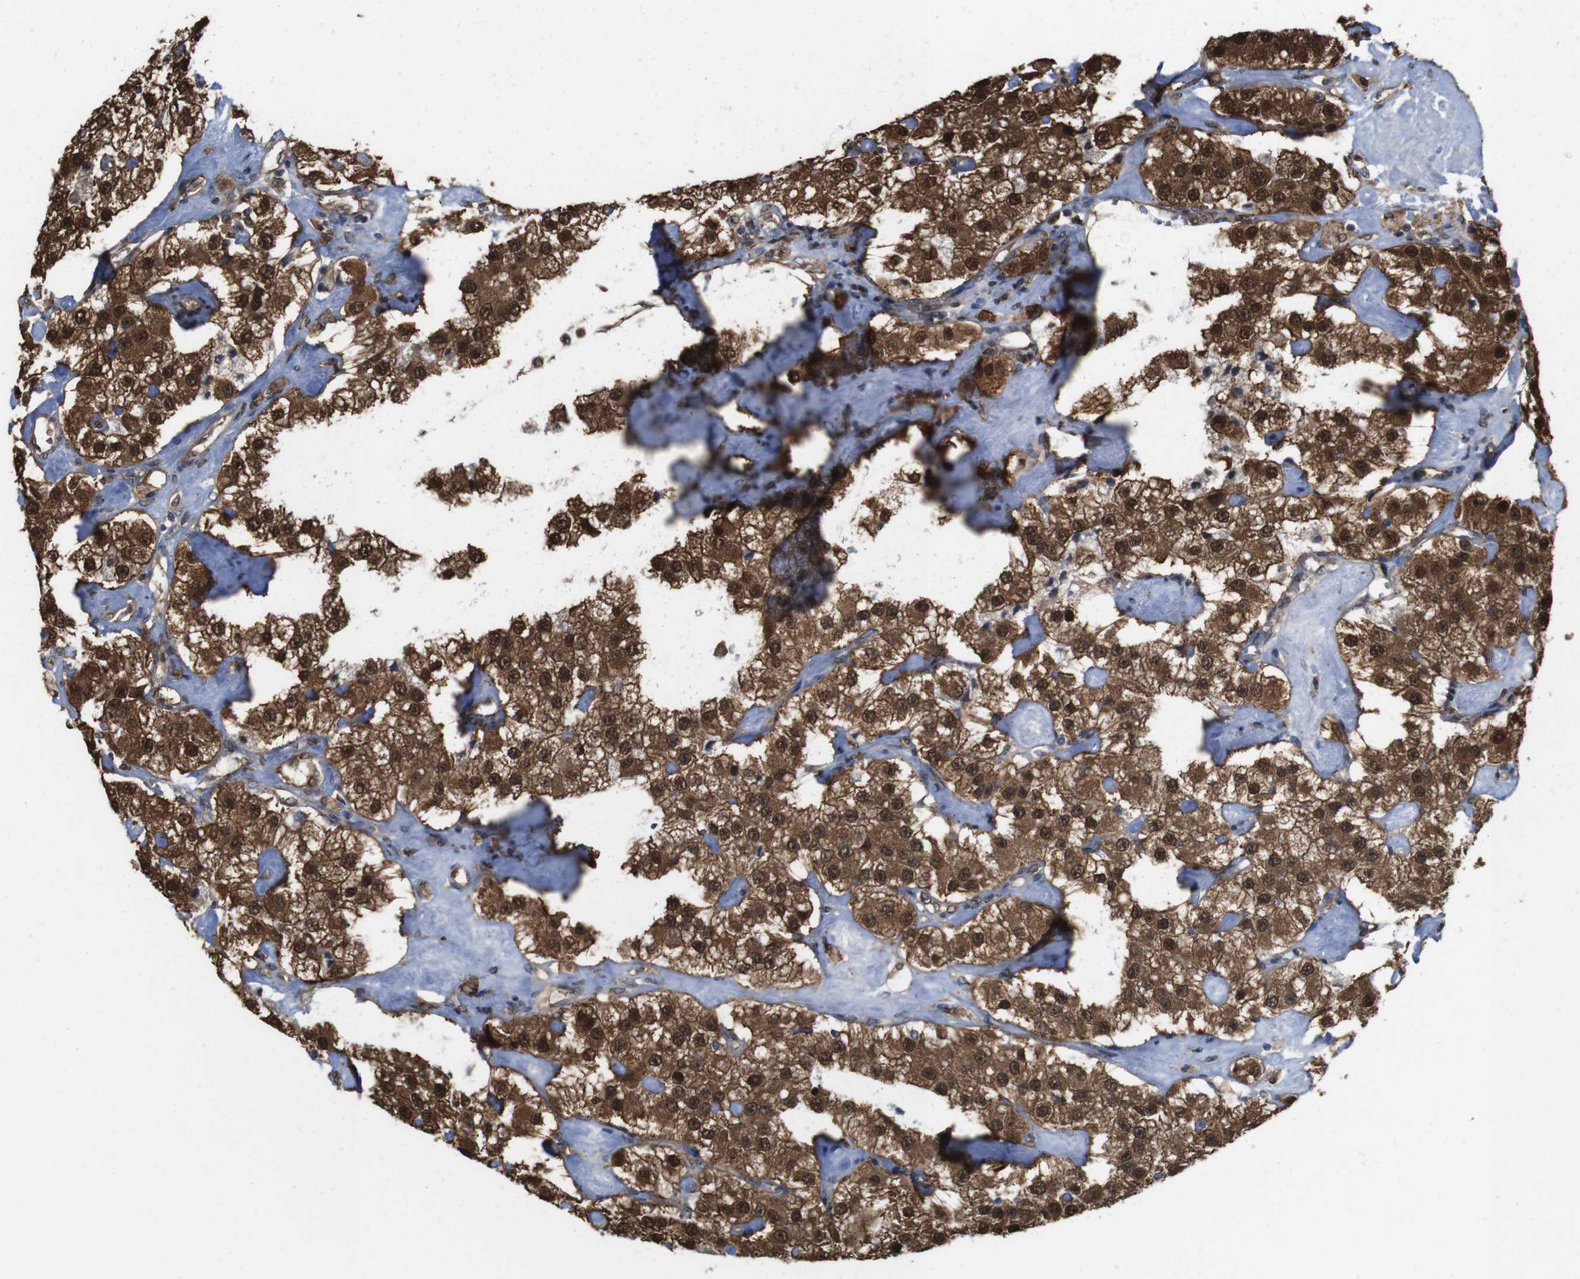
{"staining": {"intensity": "strong", "quantity": ">75%", "location": "cytoplasmic/membranous,nuclear"}, "tissue": "carcinoid", "cell_type": "Tumor cells", "image_type": "cancer", "snomed": [{"axis": "morphology", "description": "Carcinoid, malignant, NOS"}, {"axis": "topography", "description": "Pancreas"}], "caption": "A micrograph showing strong cytoplasmic/membranous and nuclear staining in about >75% of tumor cells in carcinoid, as visualized by brown immunohistochemical staining.", "gene": "YWHAG", "patient": {"sex": "male", "age": 41}}